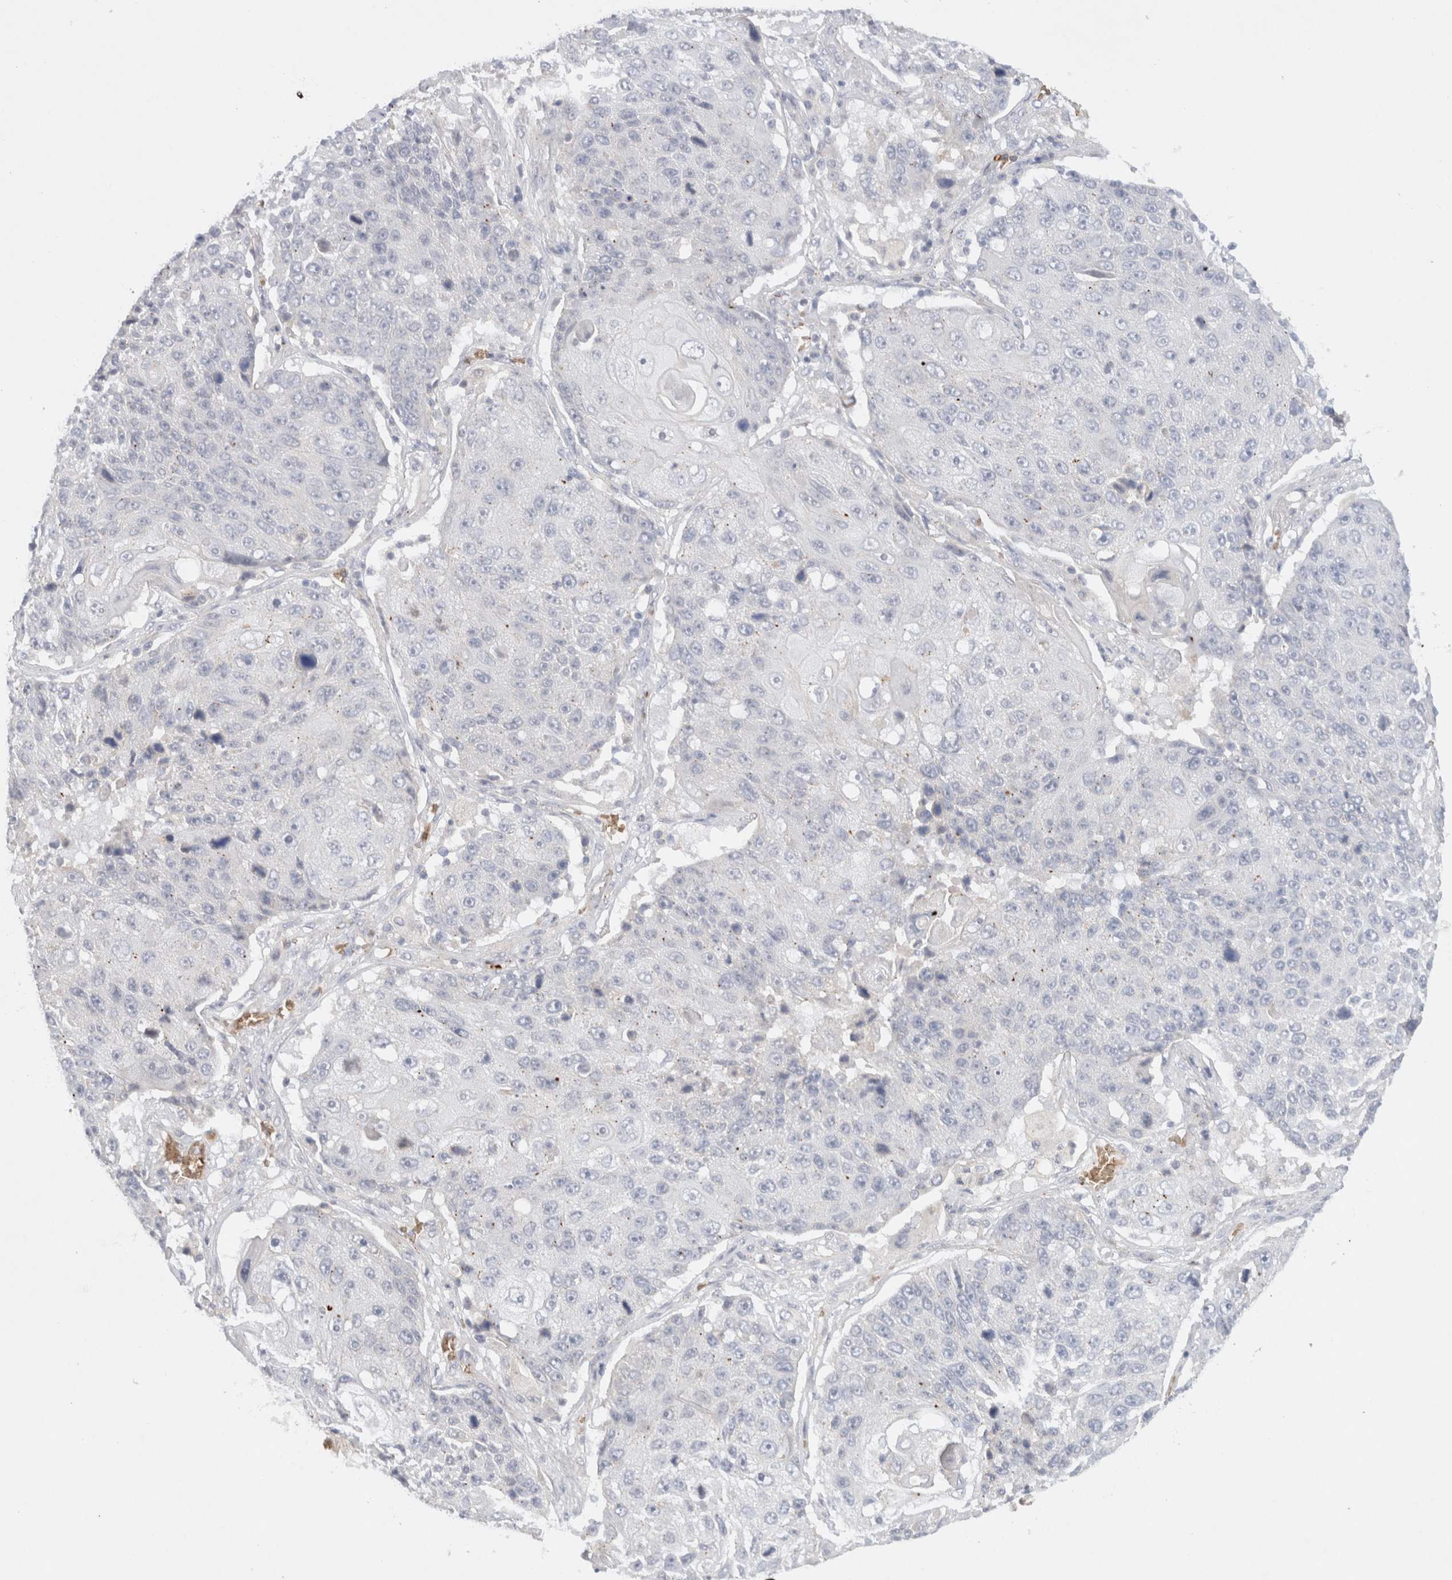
{"staining": {"intensity": "negative", "quantity": "none", "location": "none"}, "tissue": "lung cancer", "cell_type": "Tumor cells", "image_type": "cancer", "snomed": [{"axis": "morphology", "description": "Squamous cell carcinoma, NOS"}, {"axis": "topography", "description": "Lung"}], "caption": "Squamous cell carcinoma (lung) was stained to show a protein in brown. There is no significant expression in tumor cells.", "gene": "MST1", "patient": {"sex": "male", "age": 61}}